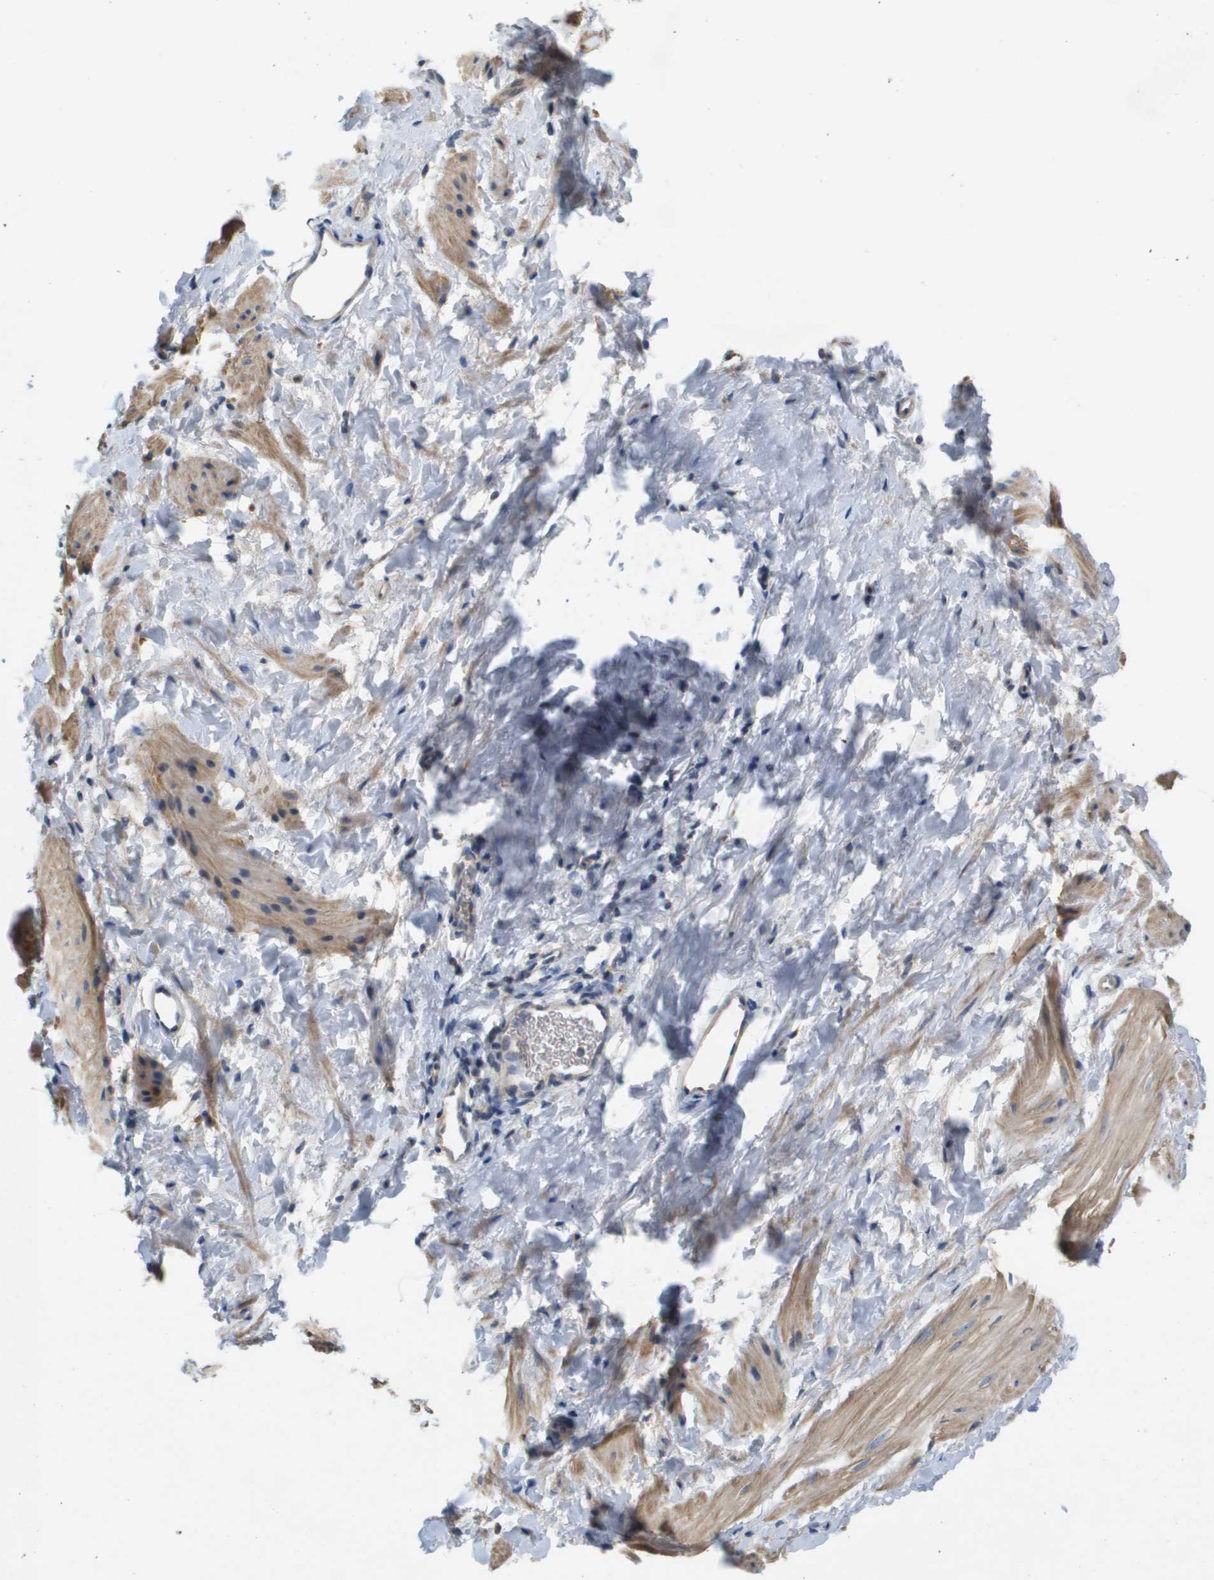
{"staining": {"intensity": "weak", "quantity": ">75%", "location": "cytoplasmic/membranous"}, "tissue": "smooth muscle", "cell_type": "Smooth muscle cells", "image_type": "normal", "snomed": [{"axis": "morphology", "description": "Normal tissue, NOS"}, {"axis": "topography", "description": "Smooth muscle"}], "caption": "Human smooth muscle stained with a brown dye reveals weak cytoplasmic/membranous positive expression in about >75% of smooth muscle cells.", "gene": "B3GNT5", "patient": {"sex": "male", "age": 16}}